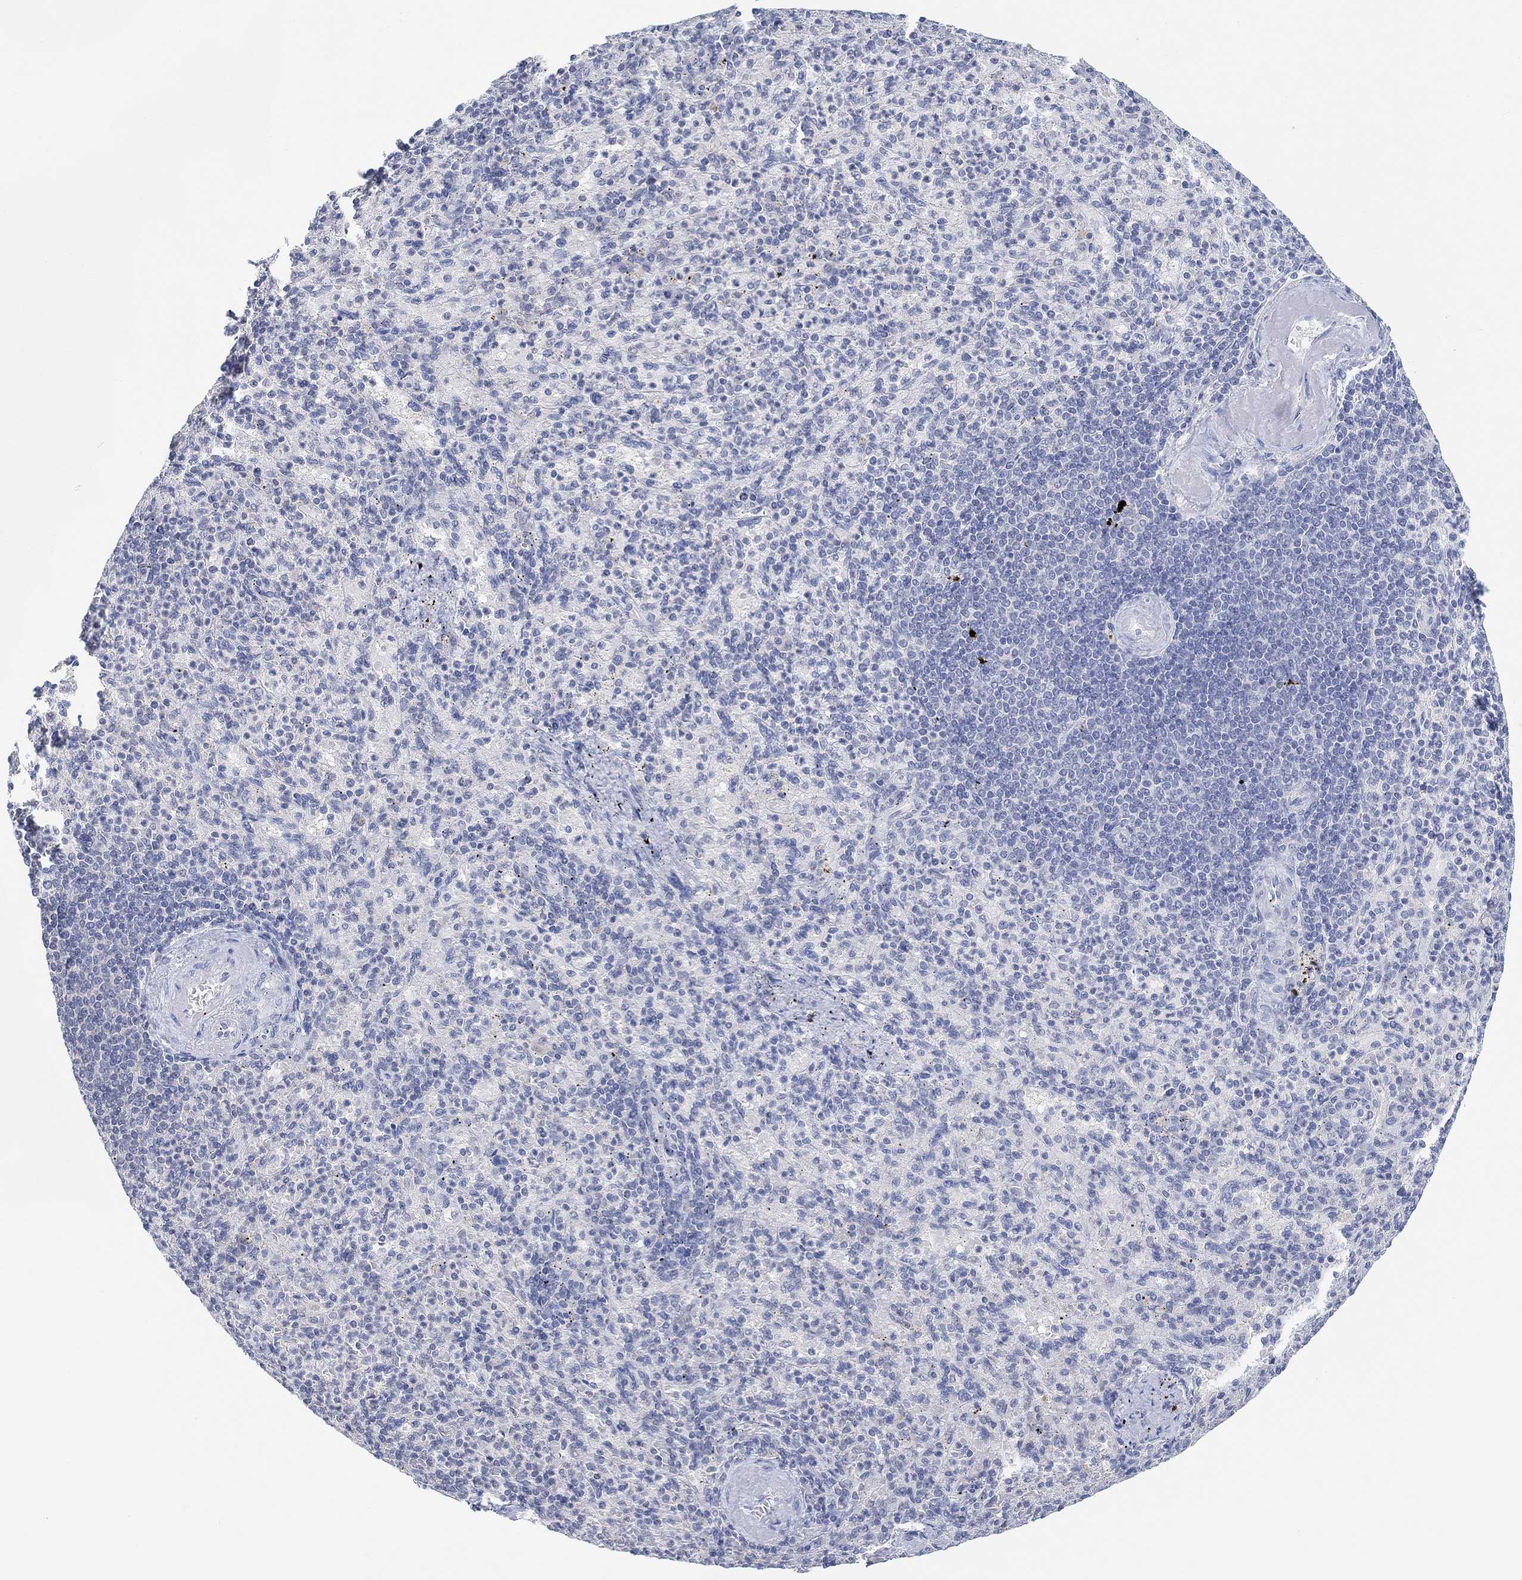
{"staining": {"intensity": "negative", "quantity": "none", "location": "none"}, "tissue": "spleen", "cell_type": "Cells in red pulp", "image_type": "normal", "snomed": [{"axis": "morphology", "description": "Normal tissue, NOS"}, {"axis": "topography", "description": "Spleen"}], "caption": "DAB immunohistochemical staining of normal spleen displays no significant expression in cells in red pulp.", "gene": "MUC1", "patient": {"sex": "female", "age": 74}}